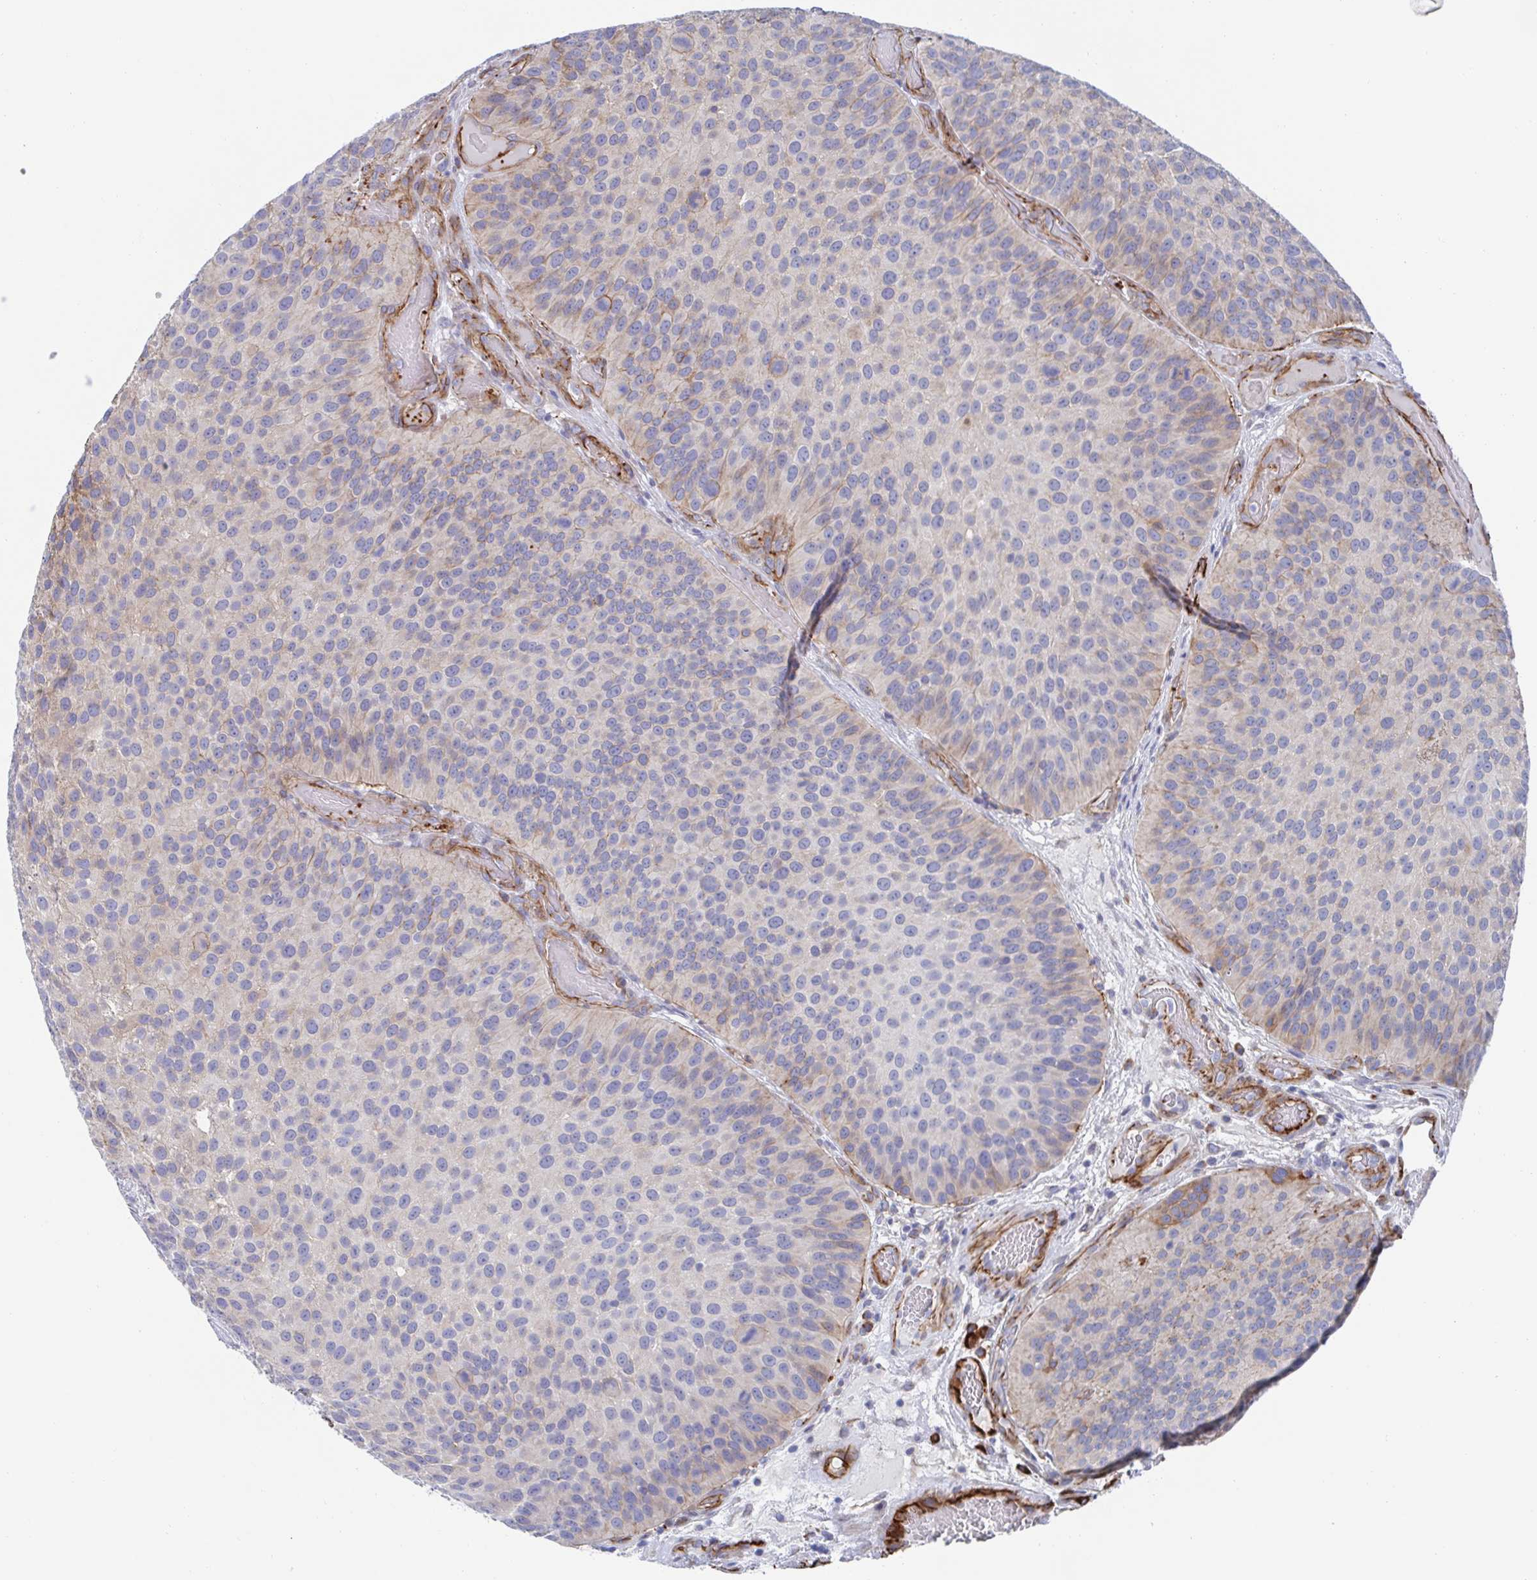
{"staining": {"intensity": "weak", "quantity": "<25%", "location": "cytoplasmic/membranous"}, "tissue": "urothelial cancer", "cell_type": "Tumor cells", "image_type": "cancer", "snomed": [{"axis": "morphology", "description": "Urothelial carcinoma, Low grade"}, {"axis": "topography", "description": "Urinary bladder"}], "caption": "Immunohistochemical staining of human urothelial cancer demonstrates no significant staining in tumor cells.", "gene": "KLC3", "patient": {"sex": "male", "age": 76}}